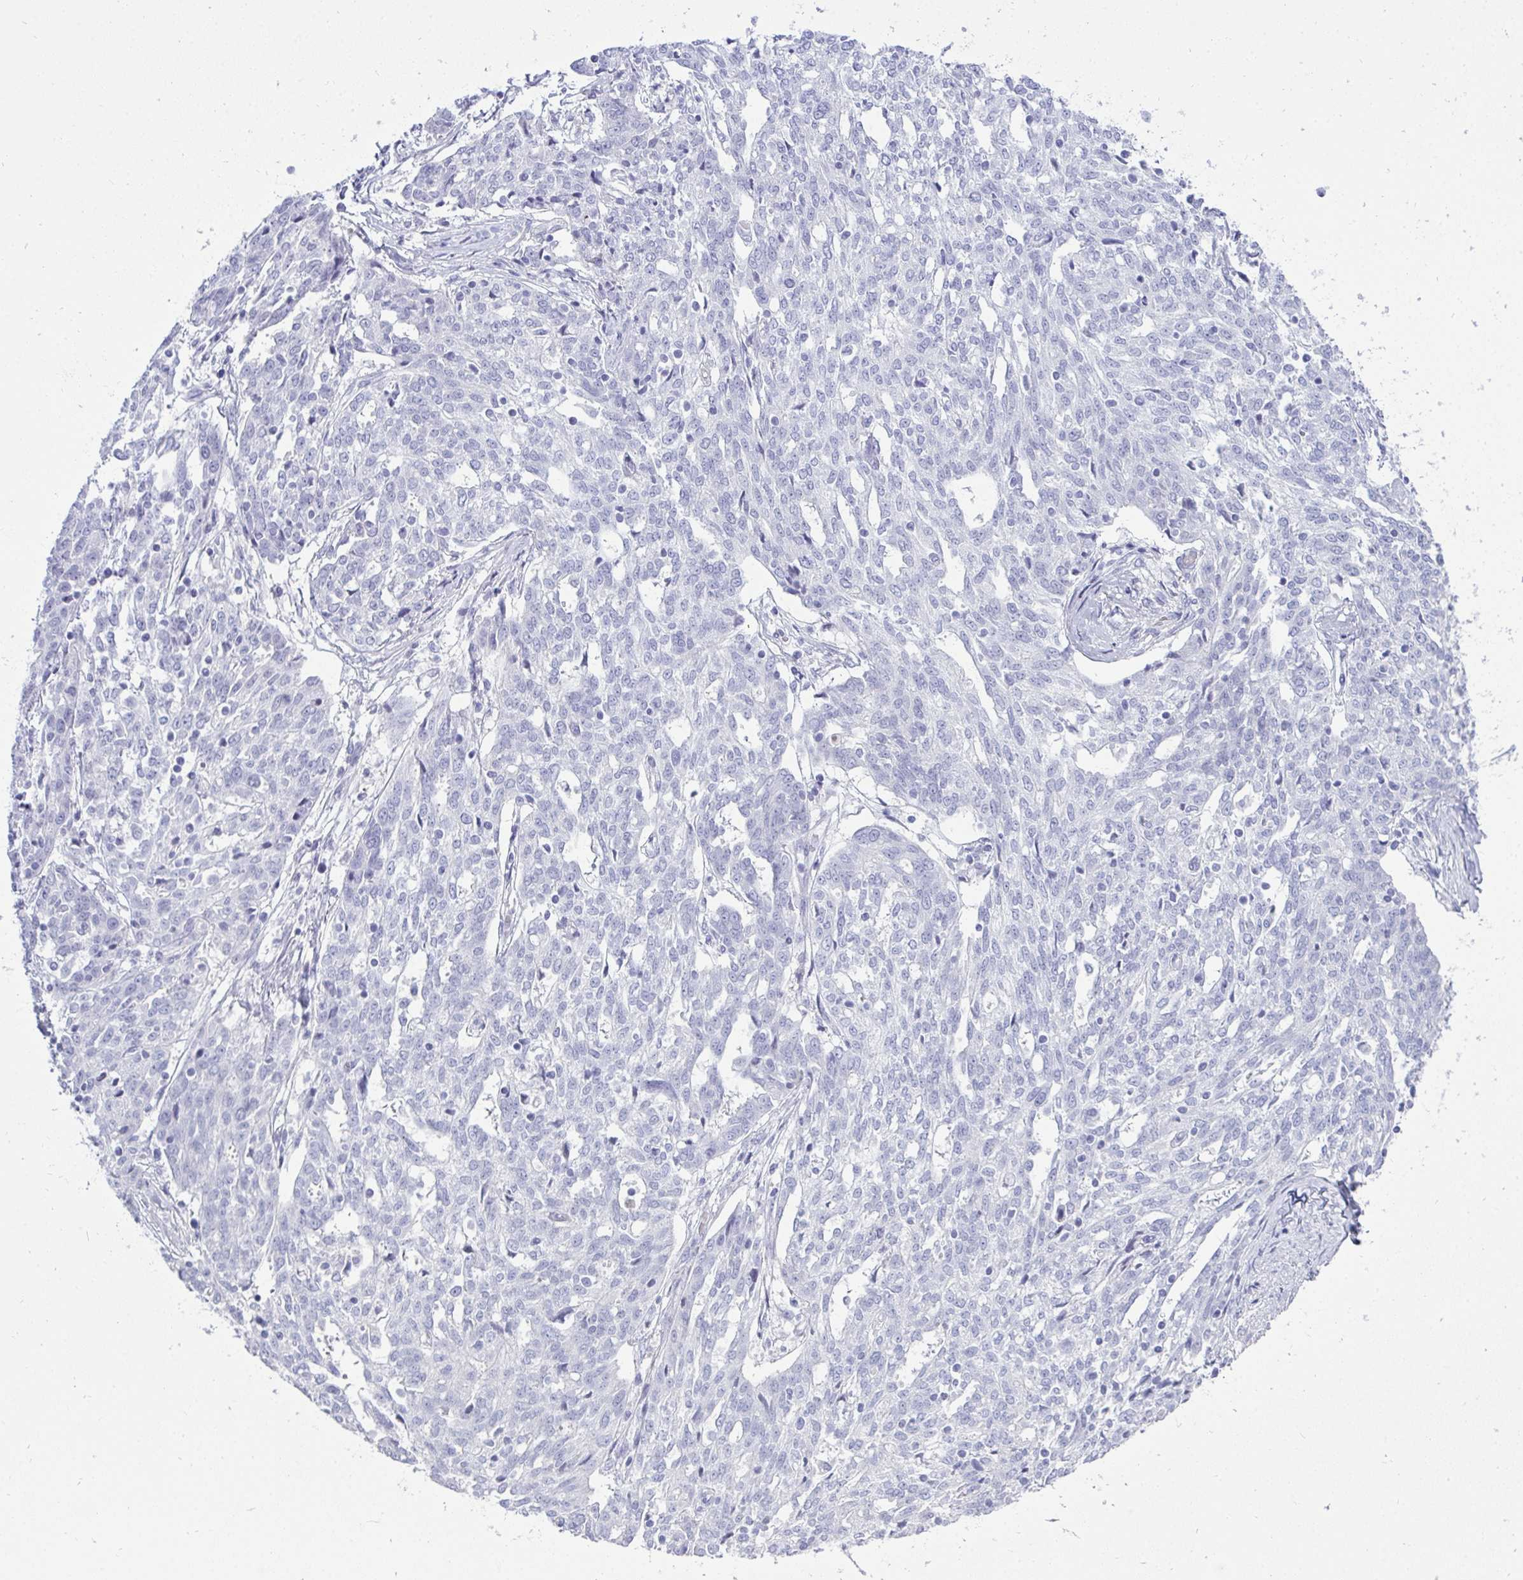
{"staining": {"intensity": "negative", "quantity": "none", "location": "none"}, "tissue": "ovarian cancer", "cell_type": "Tumor cells", "image_type": "cancer", "snomed": [{"axis": "morphology", "description": "Cystadenocarcinoma, serous, NOS"}, {"axis": "topography", "description": "Ovary"}], "caption": "IHC histopathology image of neoplastic tissue: human ovarian cancer (serous cystadenocarcinoma) stained with DAB displays no significant protein expression in tumor cells.", "gene": "HSPB6", "patient": {"sex": "female", "age": 67}}